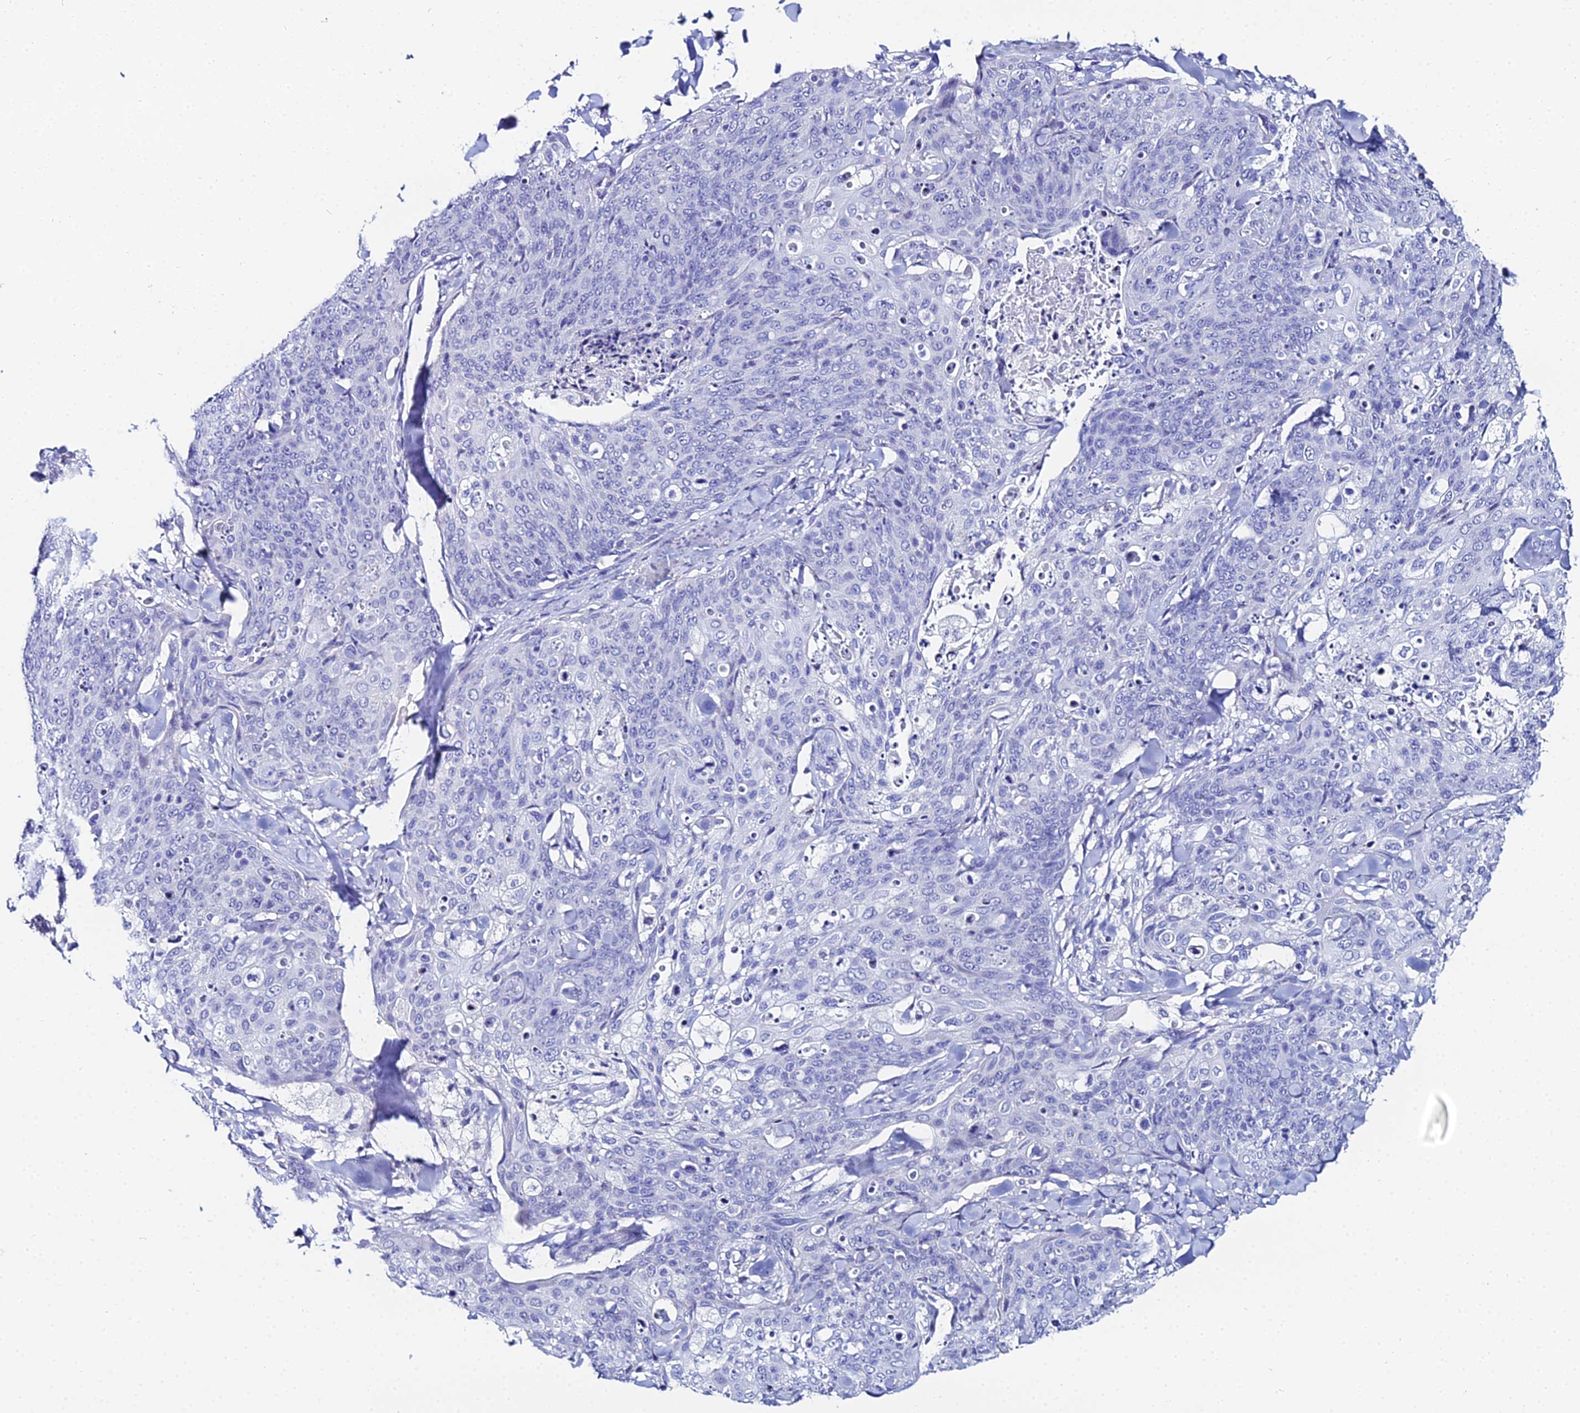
{"staining": {"intensity": "negative", "quantity": "none", "location": "none"}, "tissue": "skin cancer", "cell_type": "Tumor cells", "image_type": "cancer", "snomed": [{"axis": "morphology", "description": "Squamous cell carcinoma, NOS"}, {"axis": "topography", "description": "Skin"}, {"axis": "topography", "description": "Vulva"}], "caption": "There is no significant staining in tumor cells of skin cancer.", "gene": "OCM", "patient": {"sex": "female", "age": 85}}